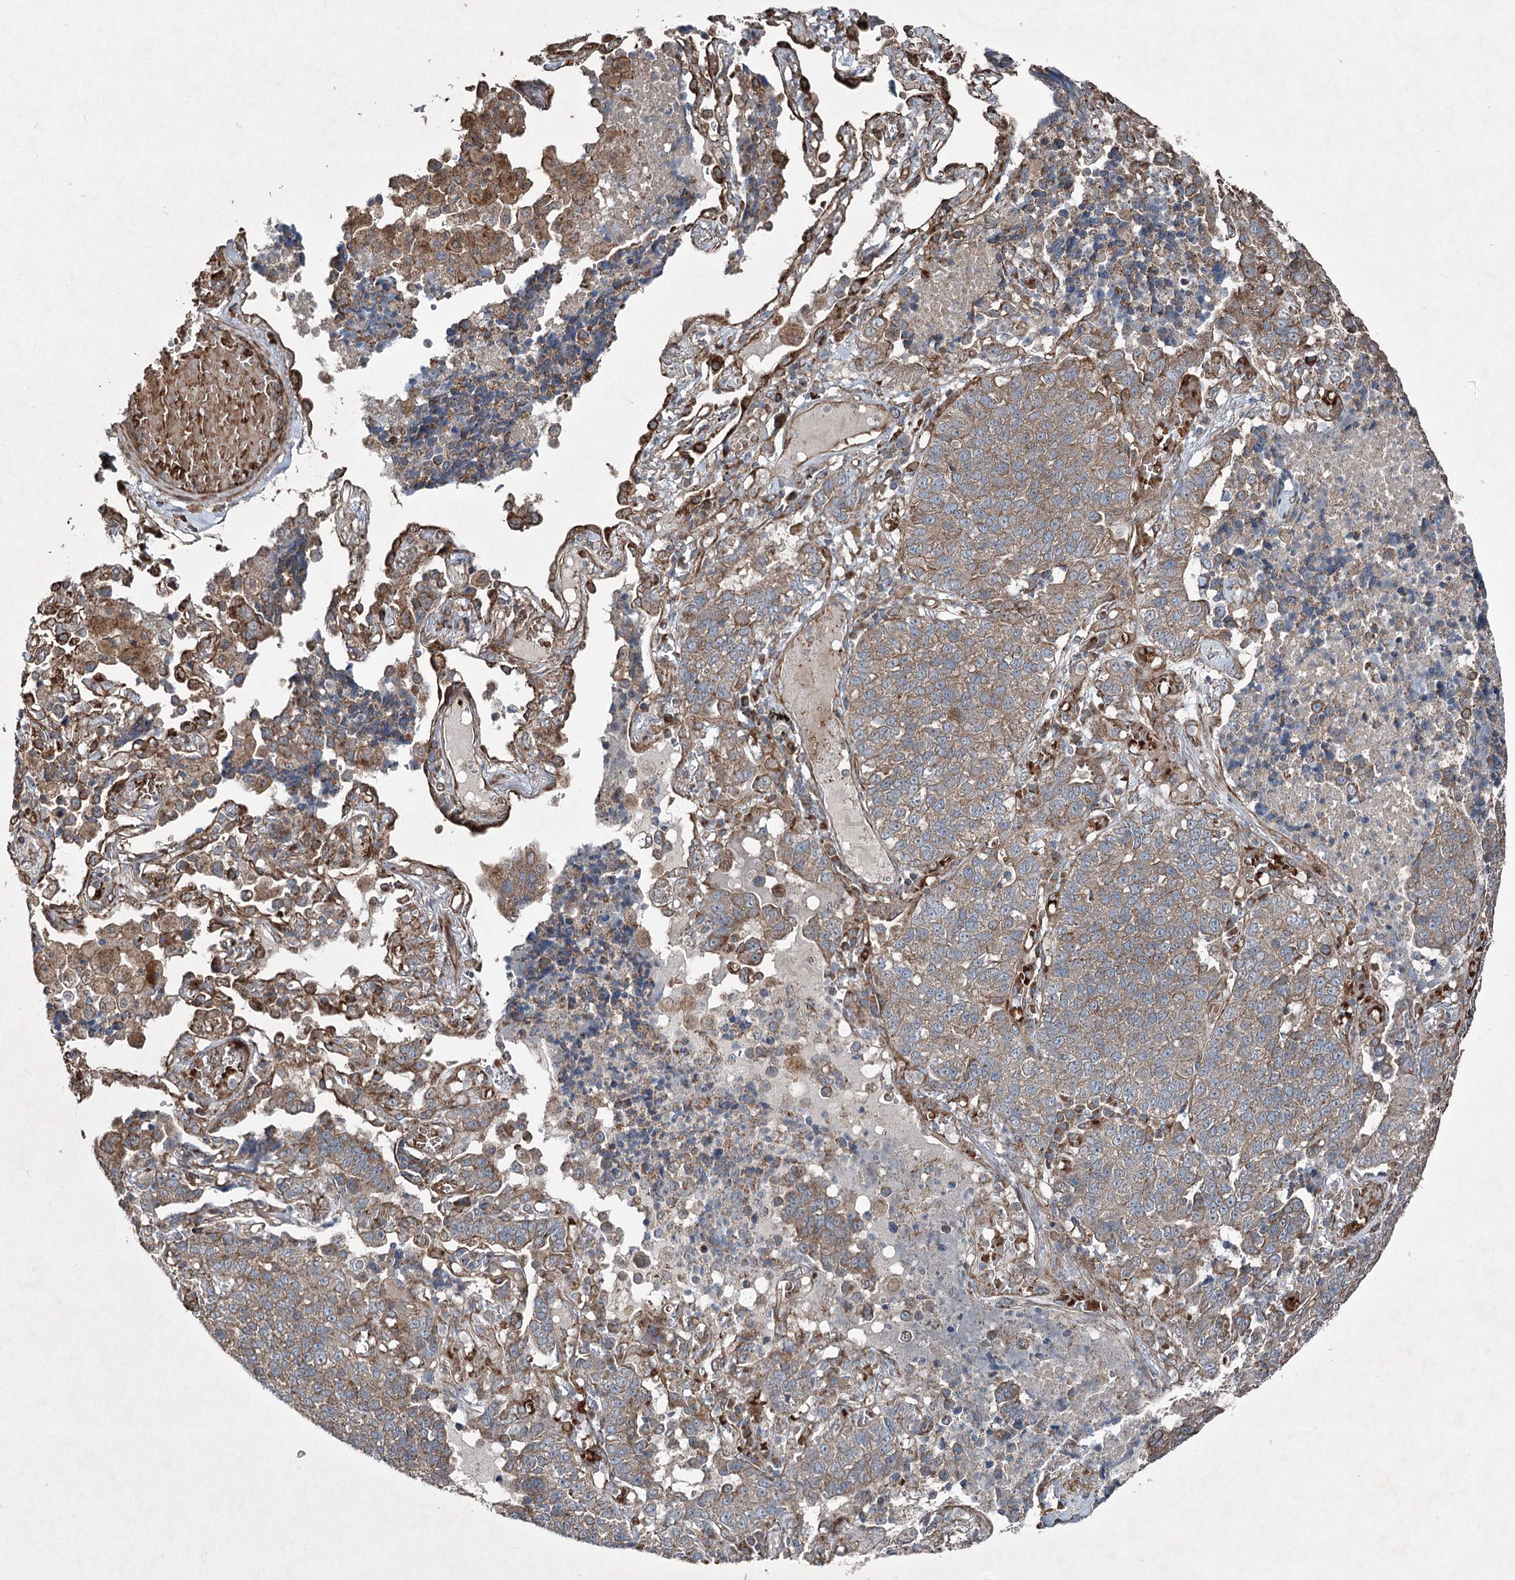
{"staining": {"intensity": "moderate", "quantity": "25%-75%", "location": "cytoplasmic/membranous"}, "tissue": "lung cancer", "cell_type": "Tumor cells", "image_type": "cancer", "snomed": [{"axis": "morphology", "description": "Adenocarcinoma, NOS"}, {"axis": "topography", "description": "Lung"}], "caption": "An image showing moderate cytoplasmic/membranous positivity in about 25%-75% of tumor cells in lung cancer (adenocarcinoma), as visualized by brown immunohistochemical staining.", "gene": "SERINC5", "patient": {"sex": "male", "age": 49}}